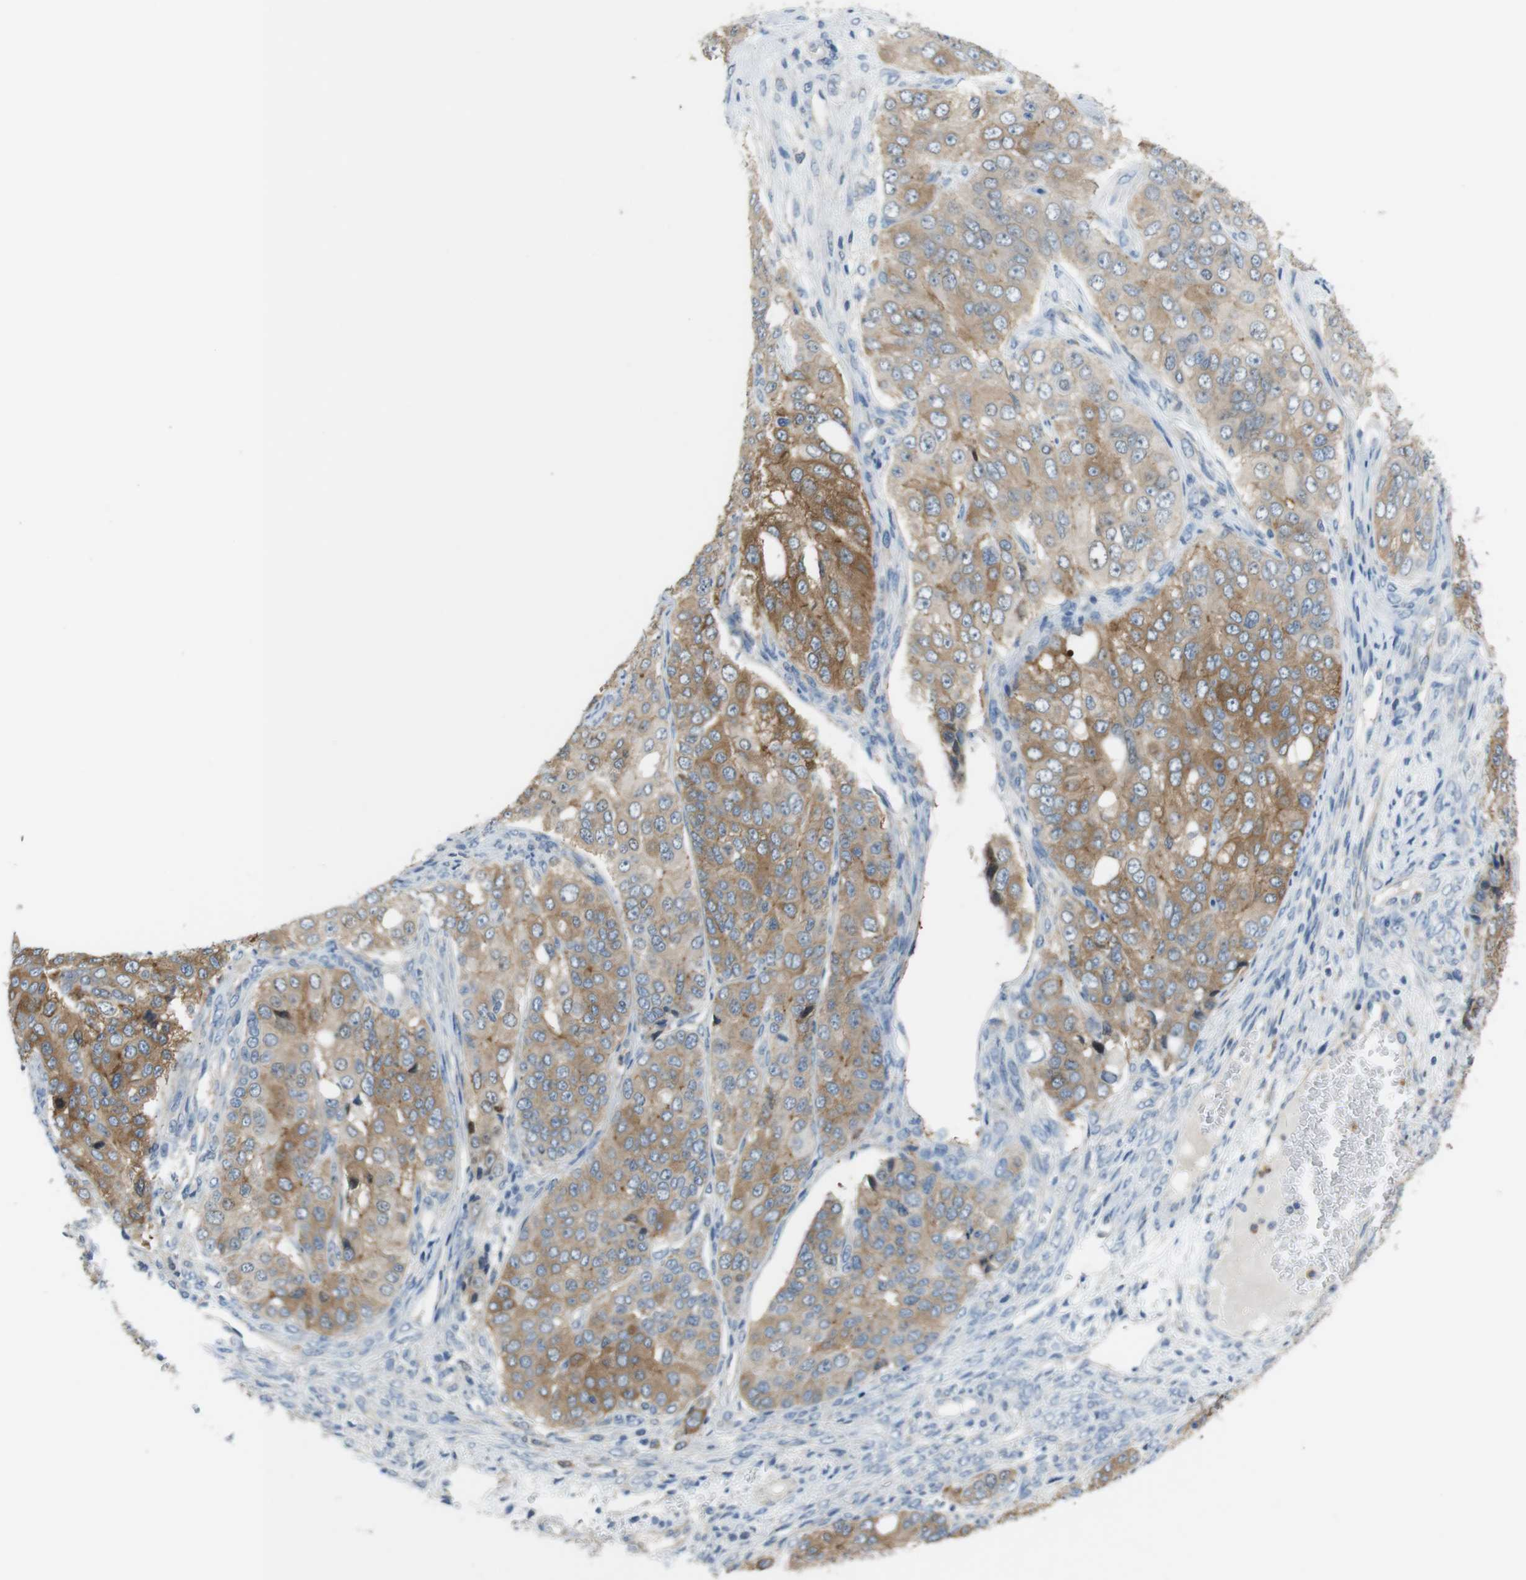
{"staining": {"intensity": "moderate", "quantity": ">75%", "location": "cytoplasmic/membranous"}, "tissue": "ovarian cancer", "cell_type": "Tumor cells", "image_type": "cancer", "snomed": [{"axis": "morphology", "description": "Carcinoma, endometroid"}, {"axis": "topography", "description": "Ovary"}], "caption": "Immunohistochemical staining of human ovarian cancer displays medium levels of moderate cytoplasmic/membranous protein staining in approximately >75% of tumor cells.", "gene": "PCDH10", "patient": {"sex": "female", "age": 51}}